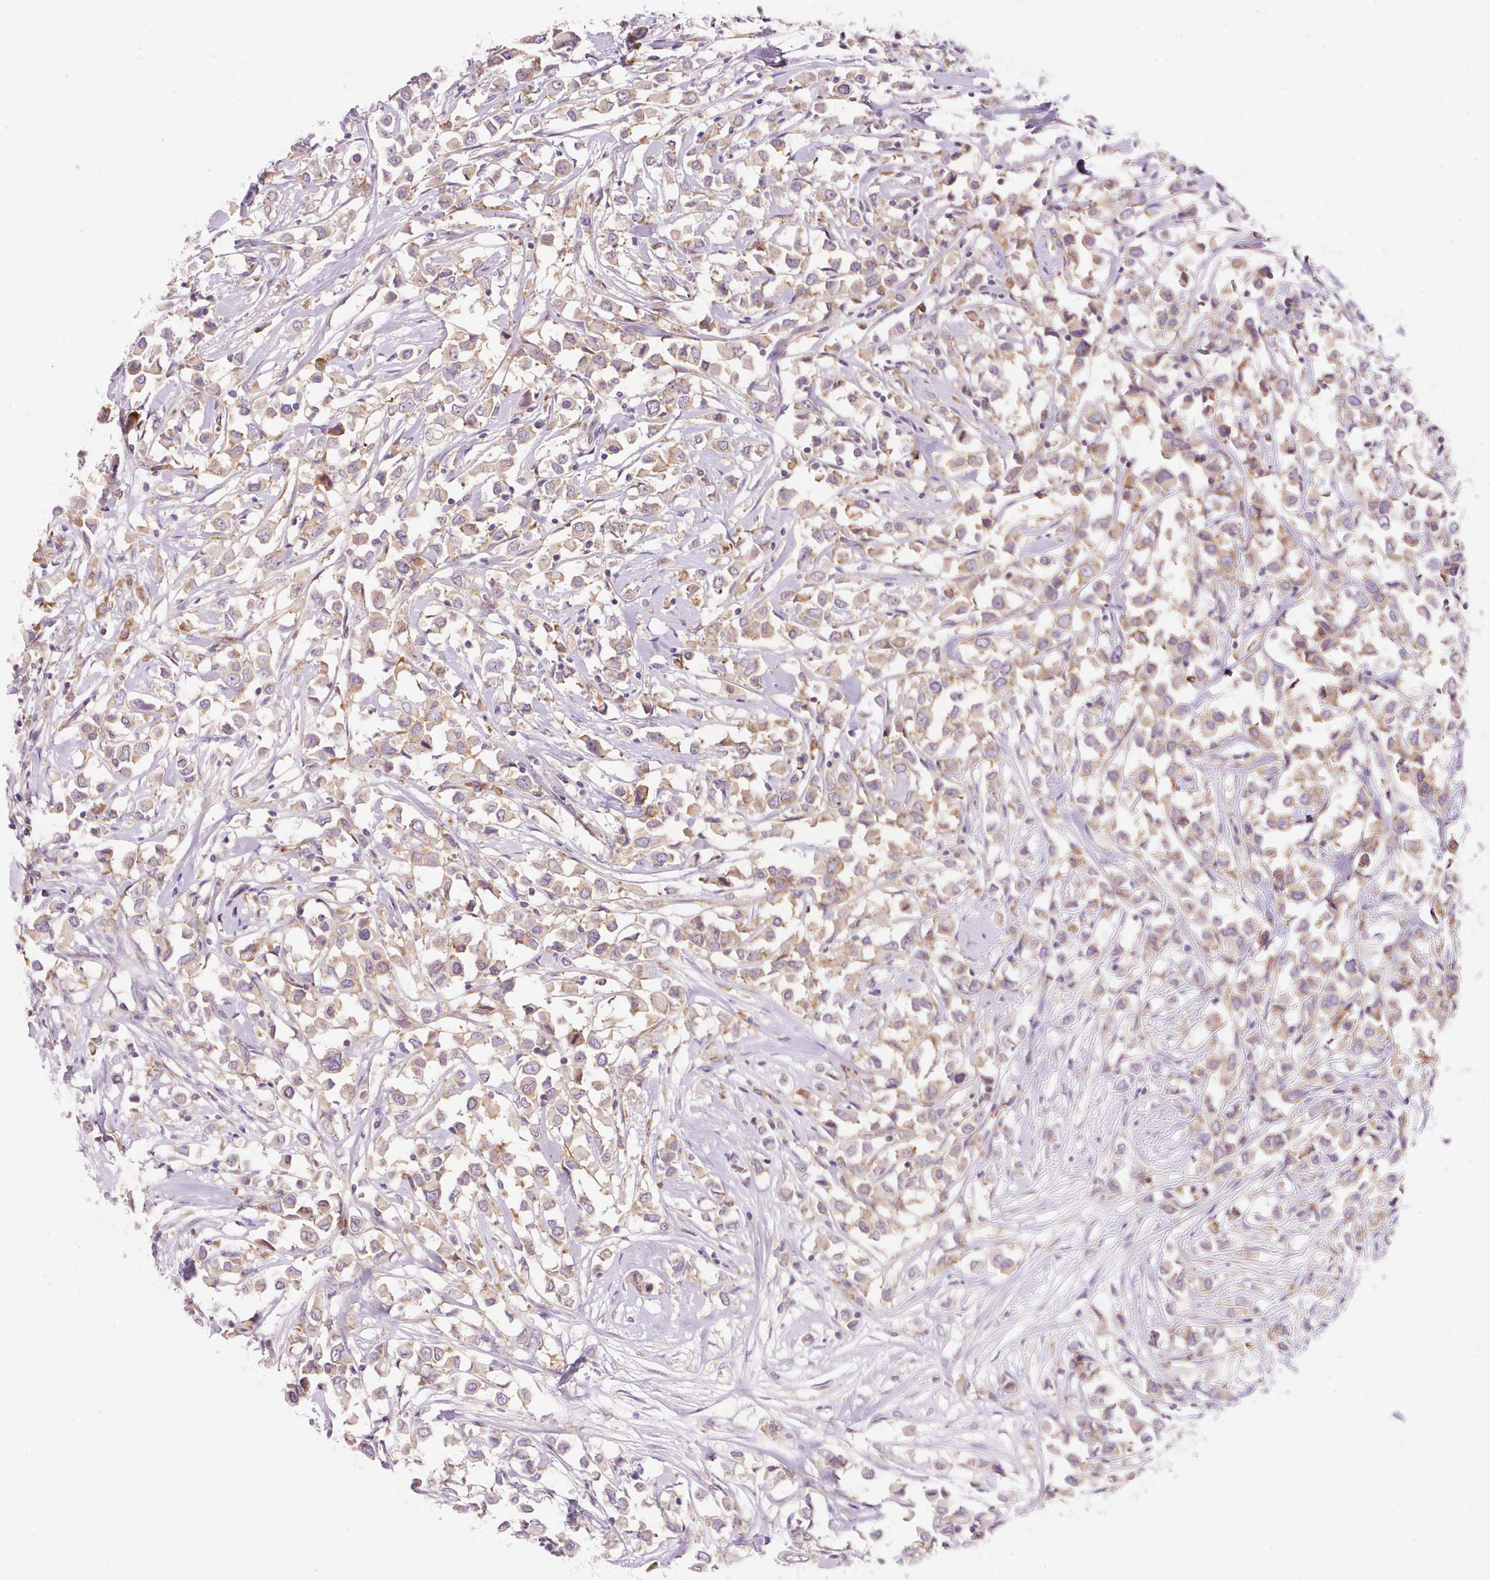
{"staining": {"intensity": "weak", "quantity": ">75%", "location": "cytoplasmic/membranous"}, "tissue": "breast cancer", "cell_type": "Tumor cells", "image_type": "cancer", "snomed": [{"axis": "morphology", "description": "Duct carcinoma"}, {"axis": "topography", "description": "Breast"}], "caption": "Intraductal carcinoma (breast) tissue displays weak cytoplasmic/membranous positivity in approximately >75% of tumor cells", "gene": "RPL18A", "patient": {"sex": "female", "age": 61}}